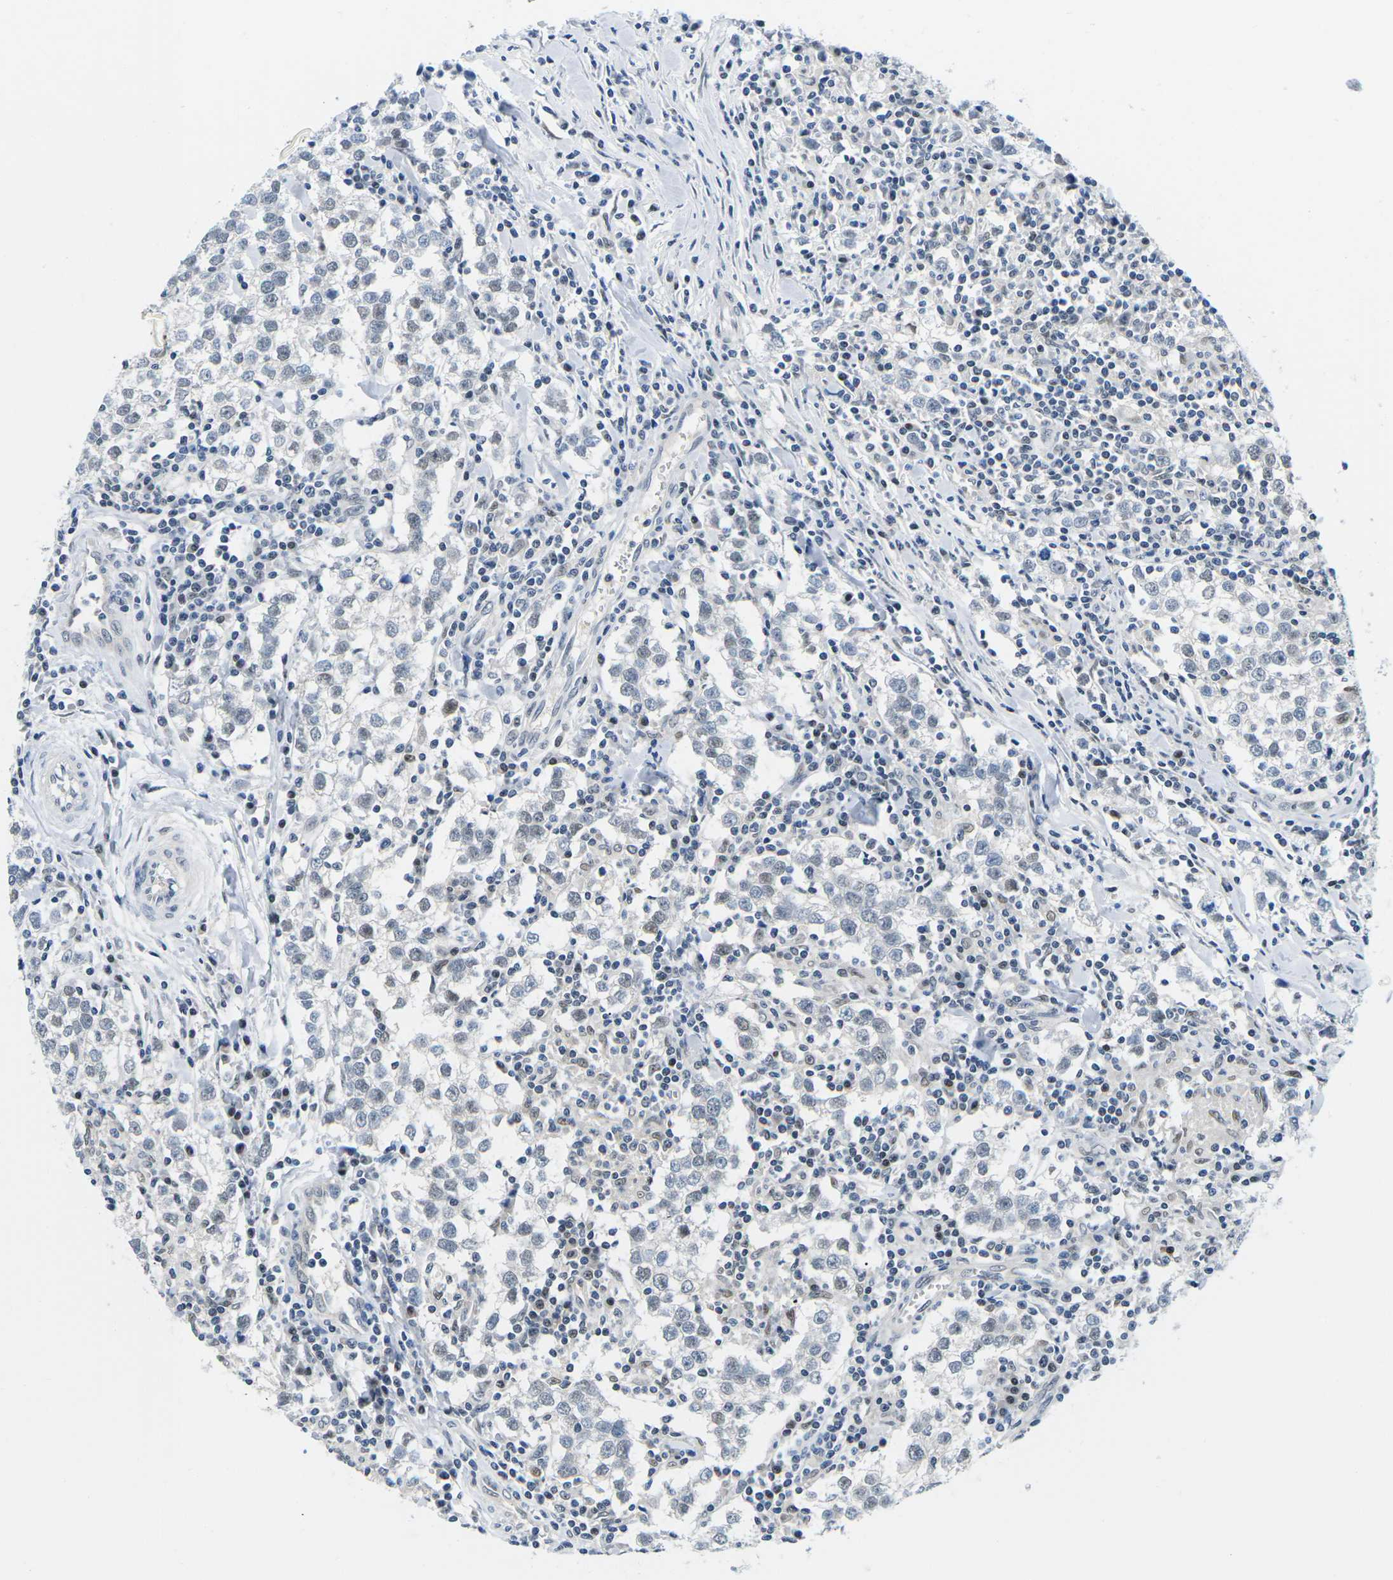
{"staining": {"intensity": "negative", "quantity": "none", "location": "none"}, "tissue": "testis cancer", "cell_type": "Tumor cells", "image_type": "cancer", "snomed": [{"axis": "morphology", "description": "Seminoma, NOS"}, {"axis": "morphology", "description": "Carcinoma, Embryonal, NOS"}, {"axis": "topography", "description": "Testis"}], "caption": "Immunohistochemistry of human testis cancer (seminoma) reveals no positivity in tumor cells. (Stains: DAB (3,3'-diaminobenzidine) immunohistochemistry with hematoxylin counter stain, Microscopy: brightfield microscopy at high magnification).", "gene": "UBA7", "patient": {"sex": "male", "age": 36}}